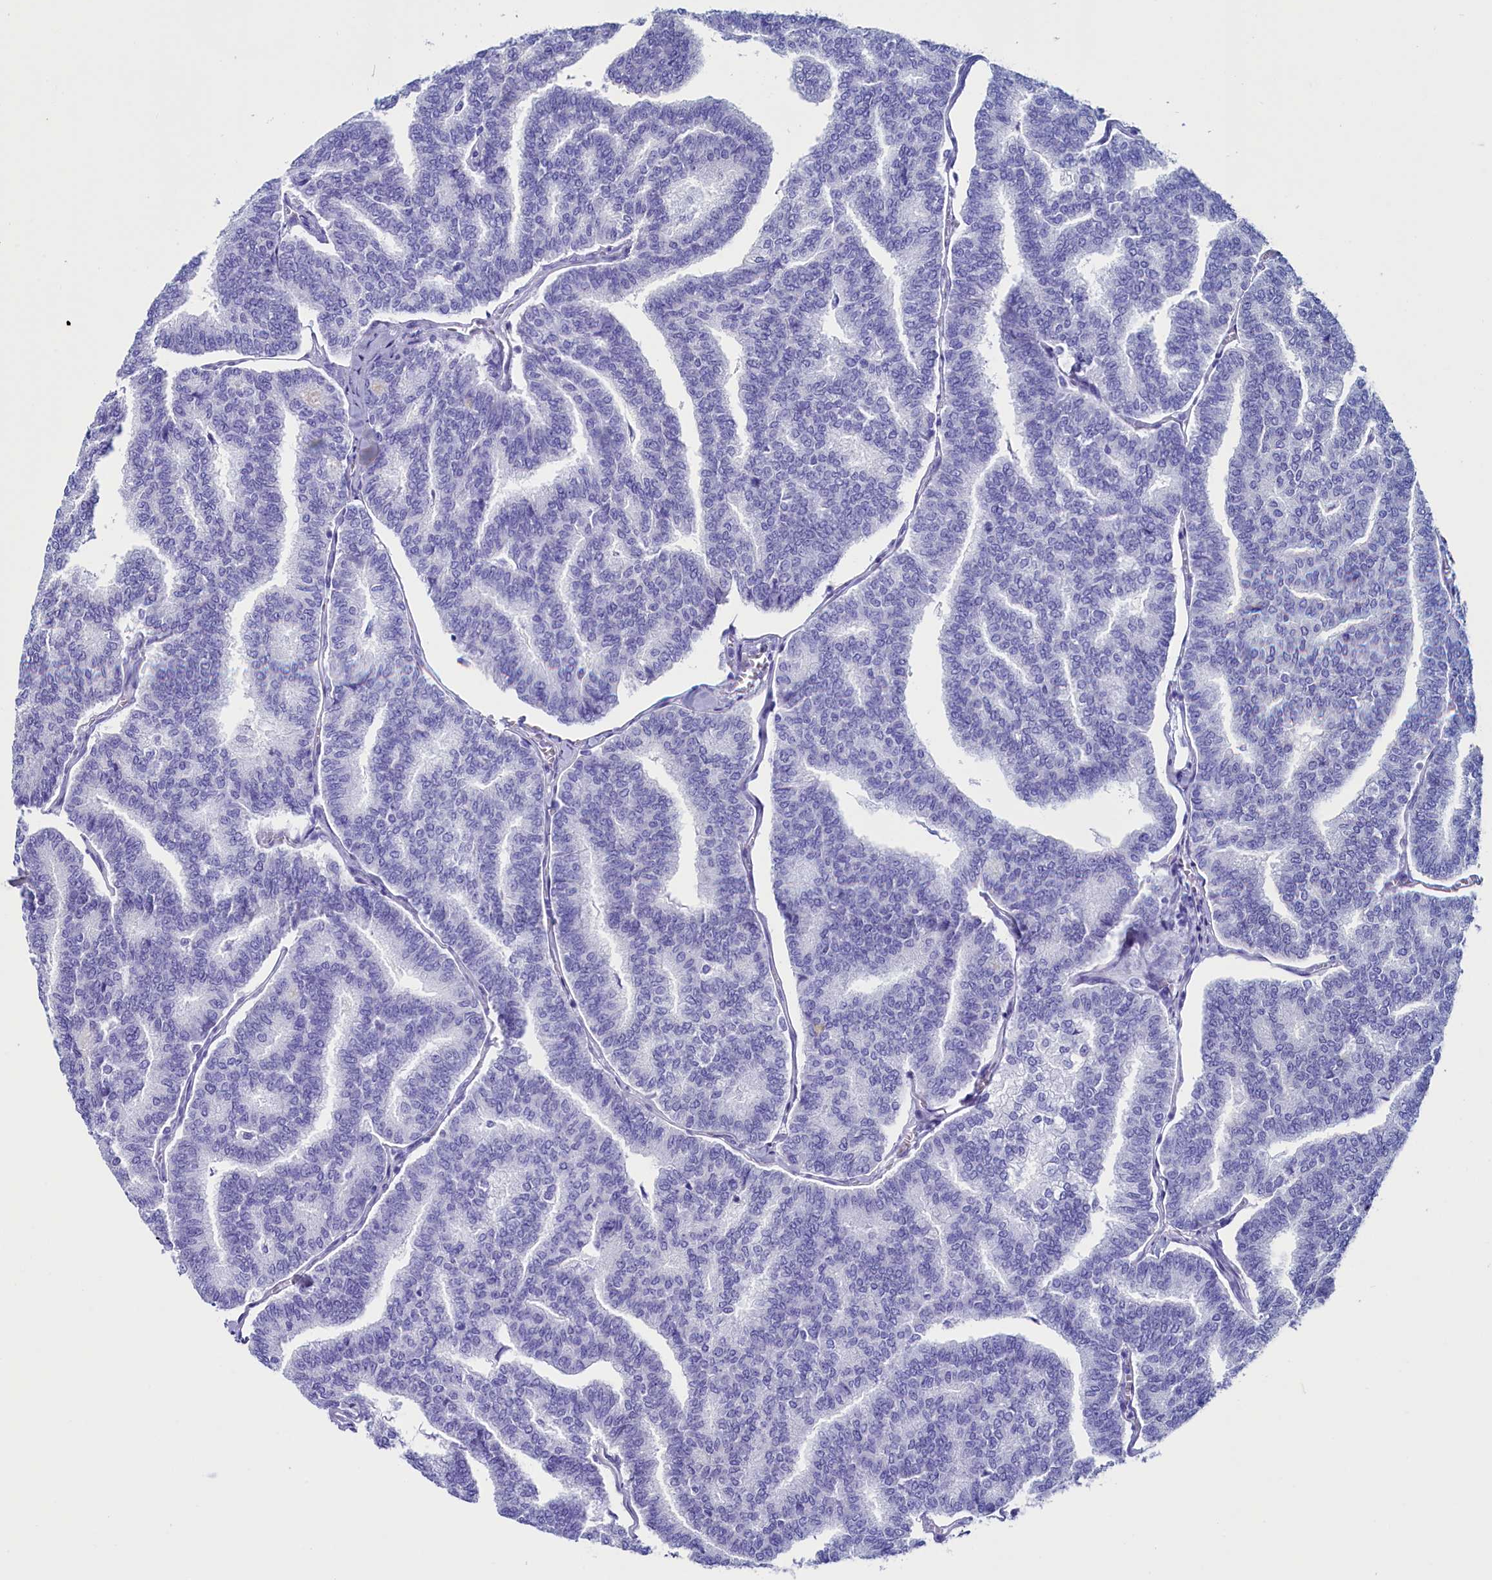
{"staining": {"intensity": "negative", "quantity": "none", "location": "none"}, "tissue": "thyroid cancer", "cell_type": "Tumor cells", "image_type": "cancer", "snomed": [{"axis": "morphology", "description": "Papillary adenocarcinoma, NOS"}, {"axis": "topography", "description": "Thyroid gland"}], "caption": "Thyroid cancer stained for a protein using IHC displays no positivity tumor cells.", "gene": "ANKRD29", "patient": {"sex": "female", "age": 35}}